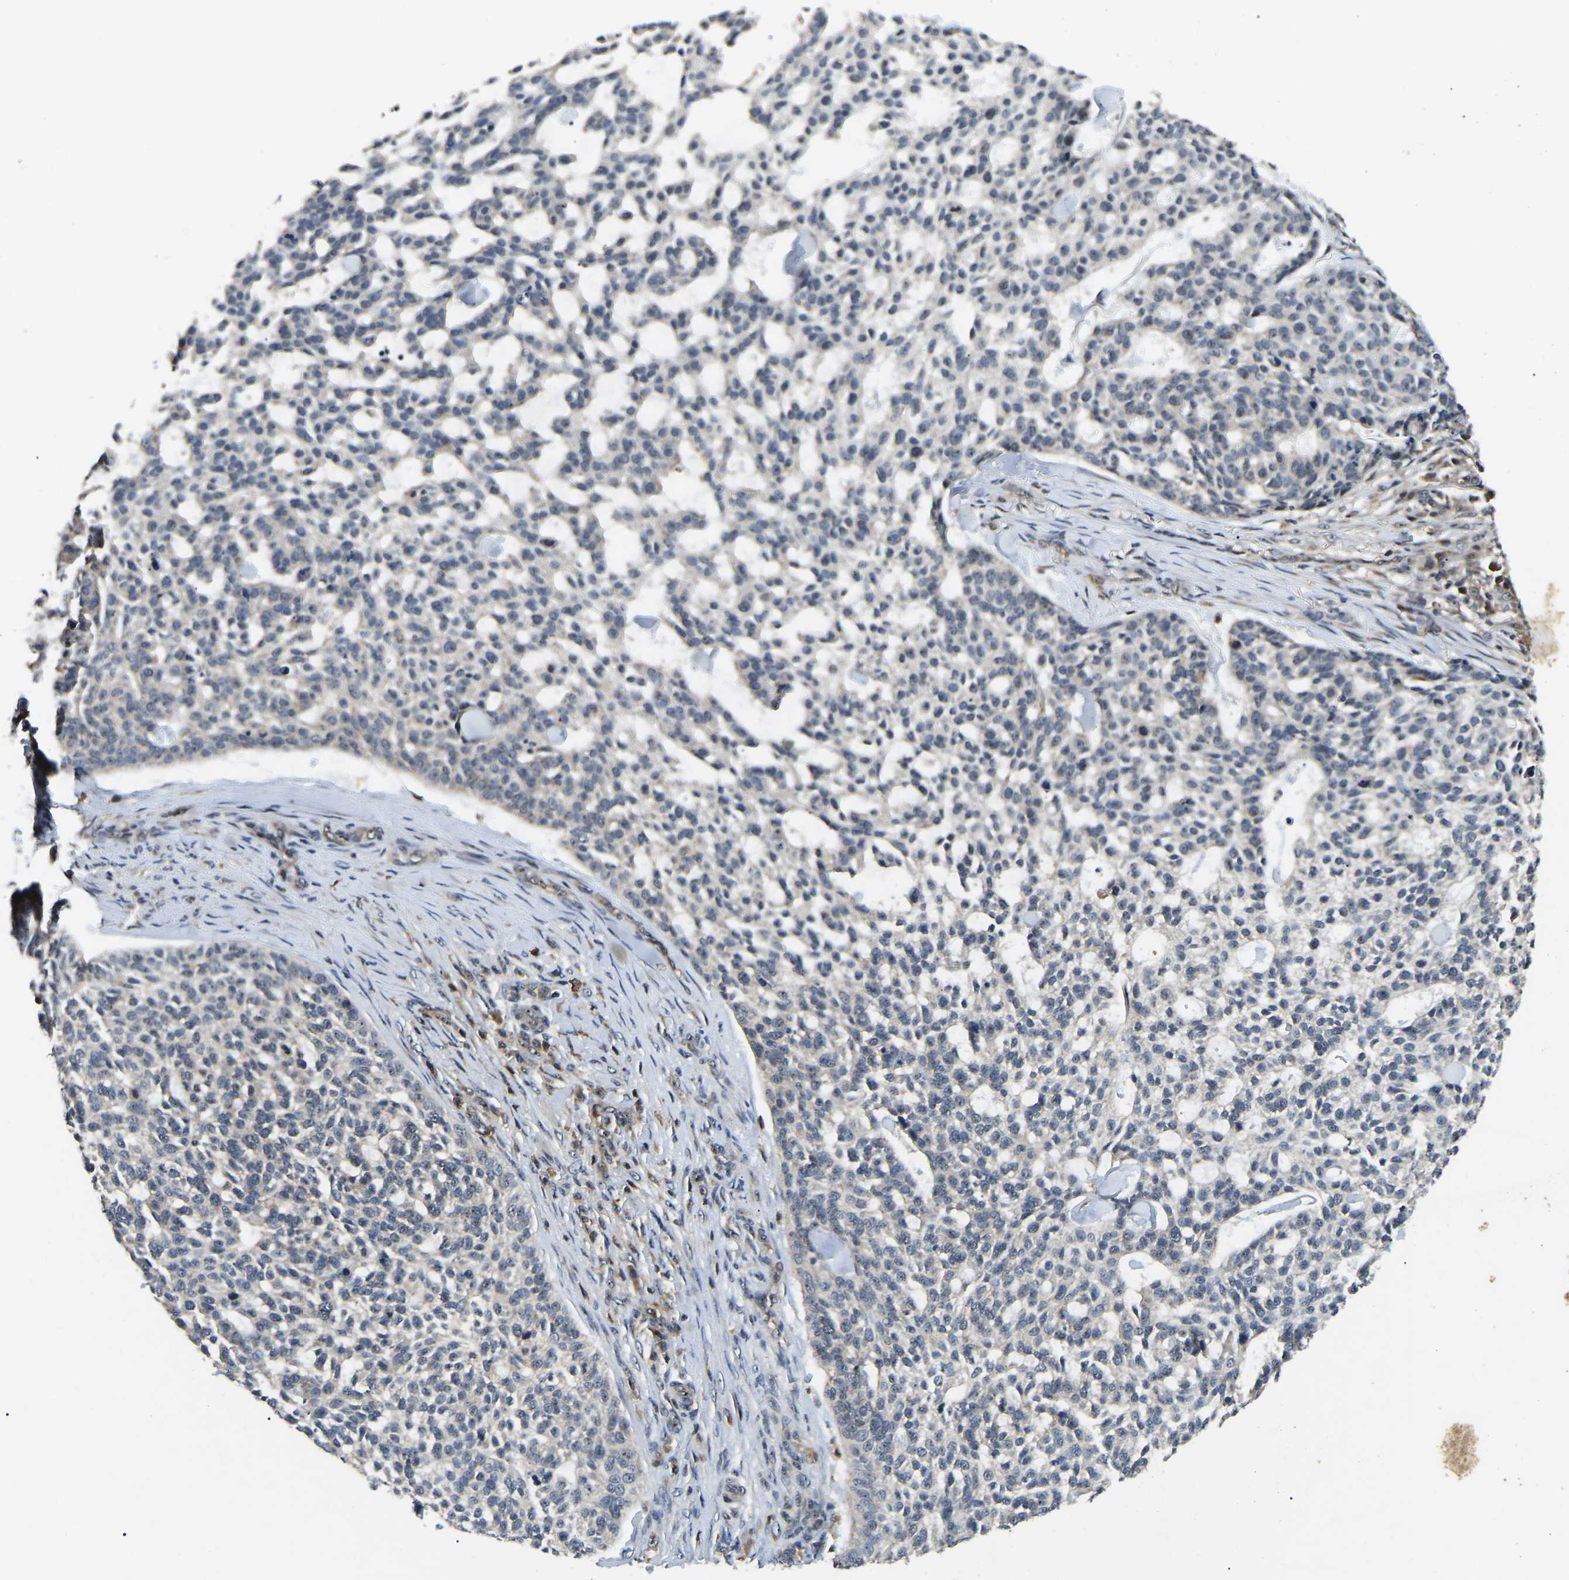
{"staining": {"intensity": "negative", "quantity": "none", "location": "none"}, "tissue": "skin cancer", "cell_type": "Tumor cells", "image_type": "cancer", "snomed": [{"axis": "morphology", "description": "Basal cell carcinoma"}, {"axis": "topography", "description": "Skin"}], "caption": "This micrograph is of skin basal cell carcinoma stained with IHC to label a protein in brown with the nuclei are counter-stained blue. There is no expression in tumor cells.", "gene": "RBM28", "patient": {"sex": "female", "age": 64}}